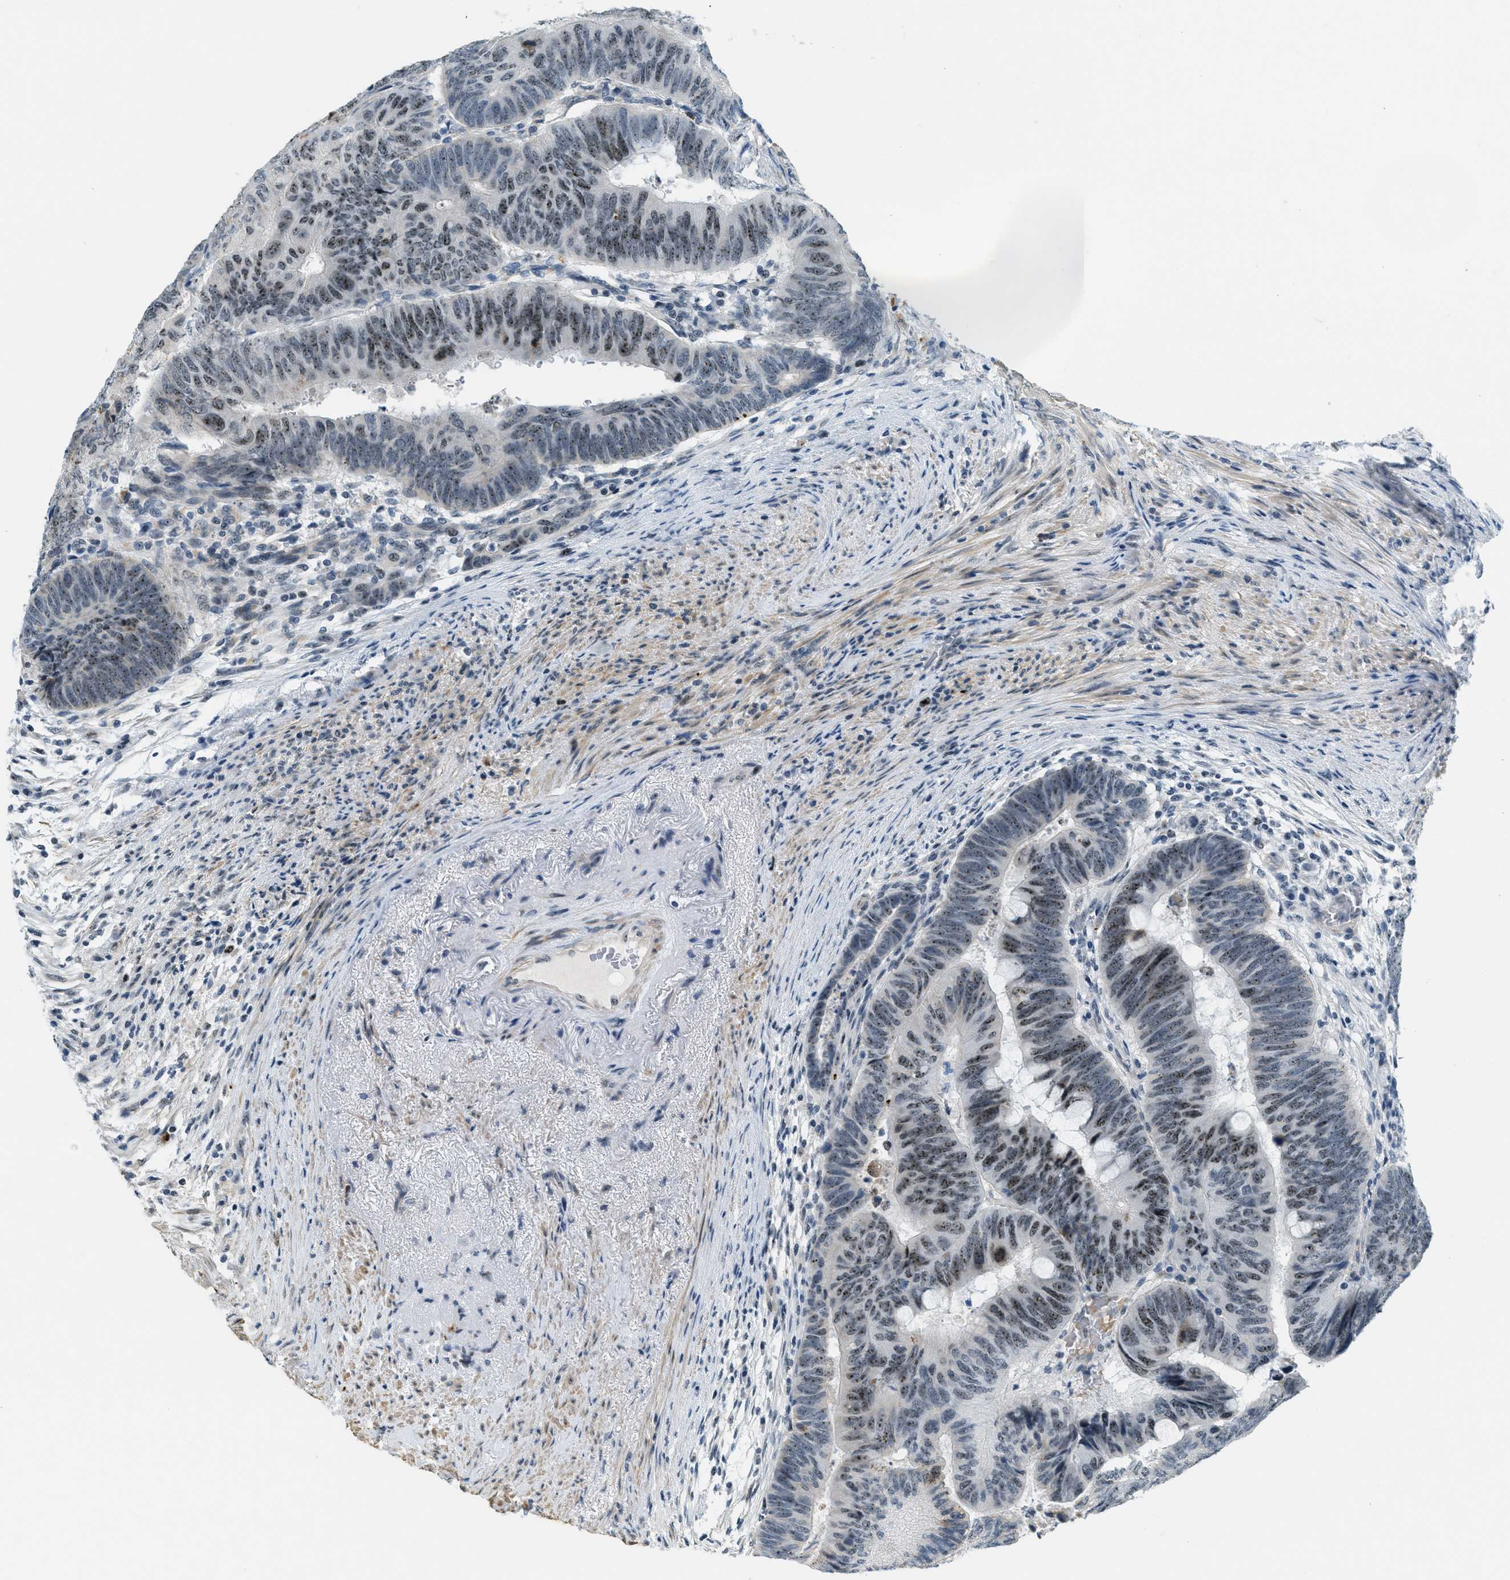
{"staining": {"intensity": "moderate", "quantity": "25%-75%", "location": "nuclear"}, "tissue": "colorectal cancer", "cell_type": "Tumor cells", "image_type": "cancer", "snomed": [{"axis": "morphology", "description": "Normal tissue, NOS"}, {"axis": "morphology", "description": "Adenocarcinoma, NOS"}, {"axis": "topography", "description": "Rectum"}, {"axis": "topography", "description": "Peripheral nerve tissue"}], "caption": "Human adenocarcinoma (colorectal) stained with a brown dye demonstrates moderate nuclear positive positivity in approximately 25%-75% of tumor cells.", "gene": "DDX47", "patient": {"sex": "male", "age": 92}}